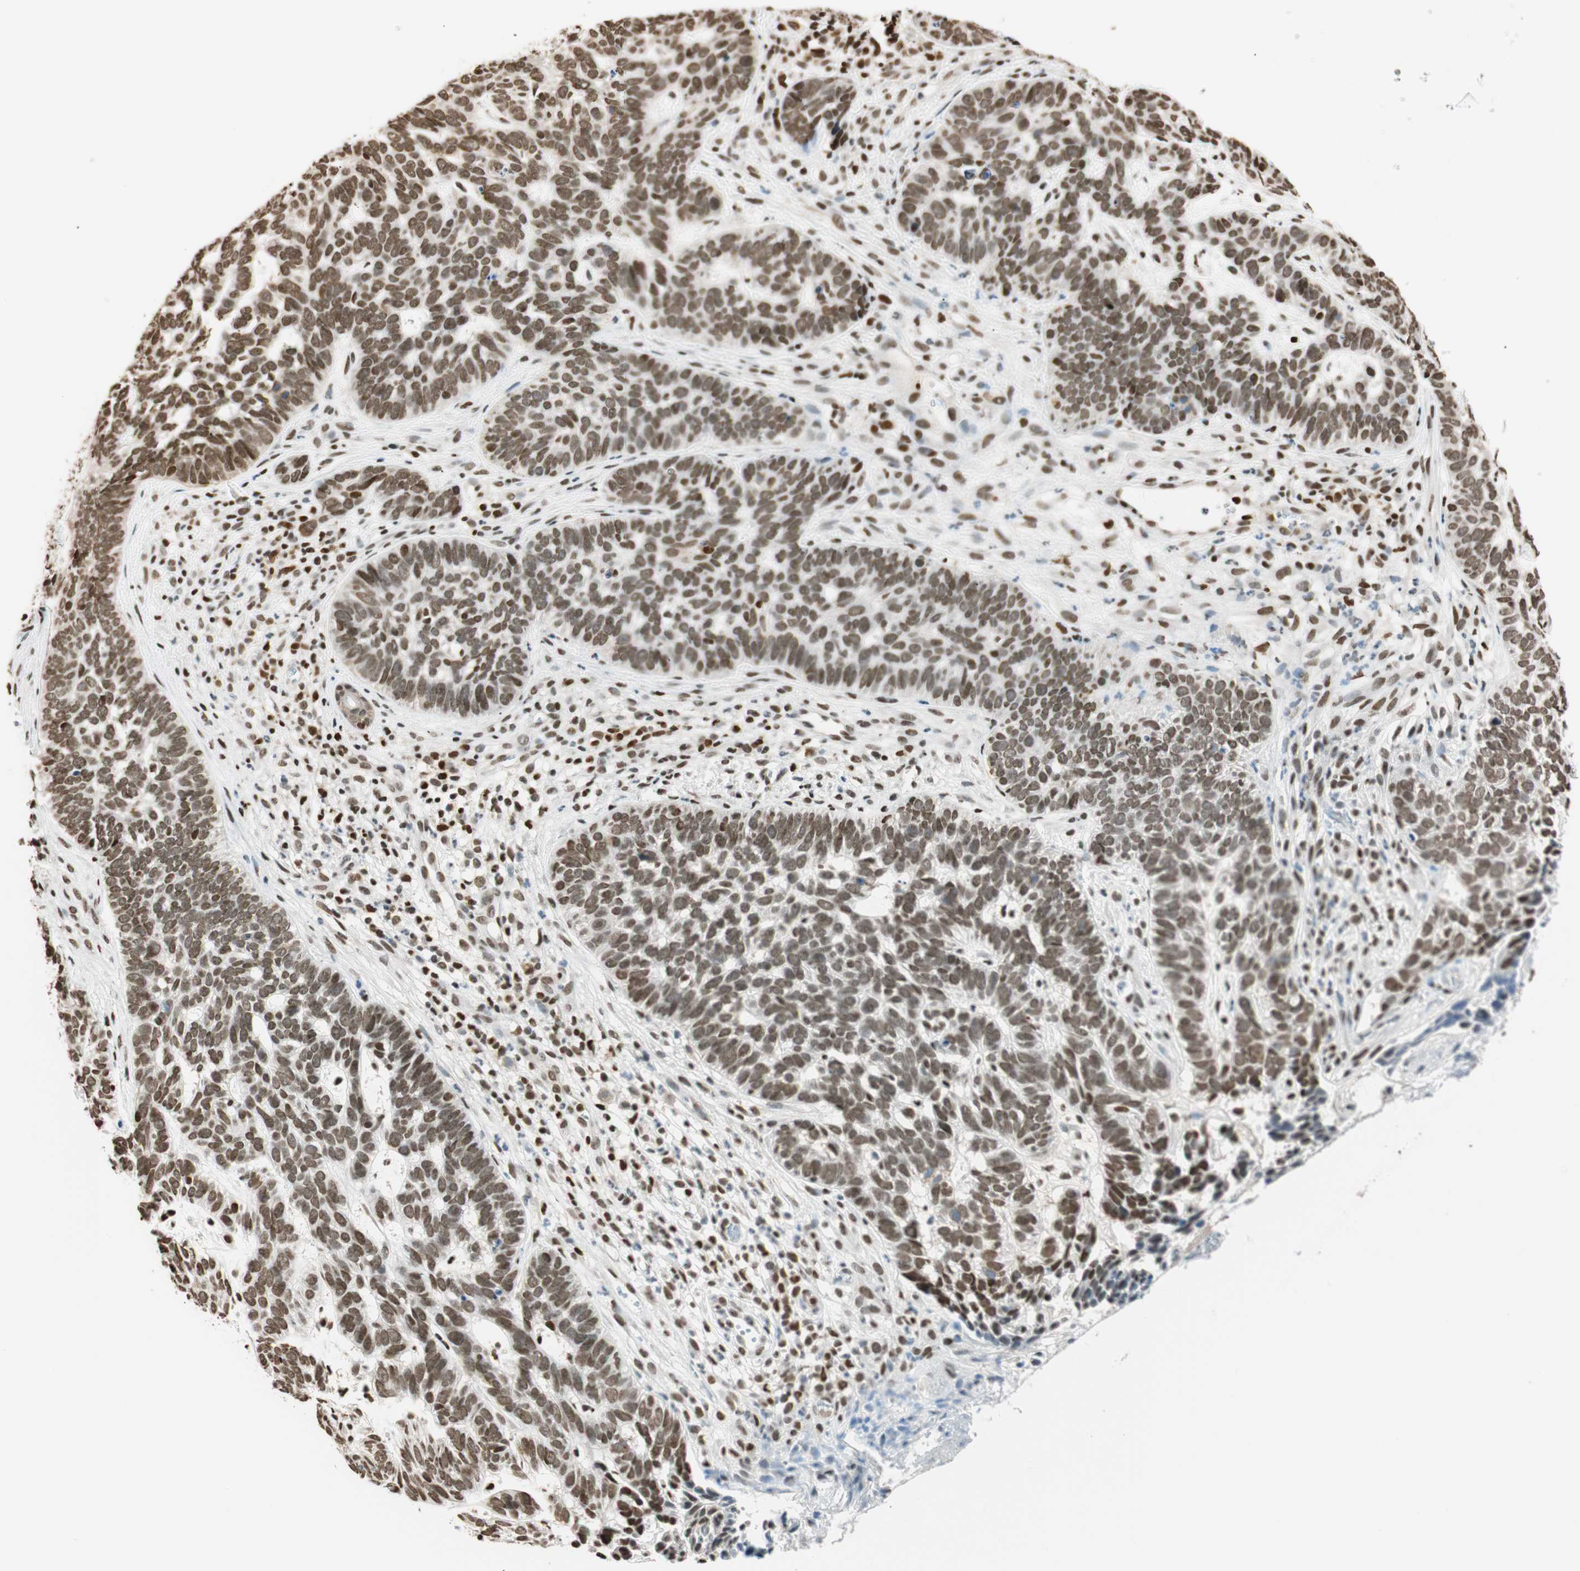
{"staining": {"intensity": "moderate", "quantity": "25%-75%", "location": "nuclear"}, "tissue": "skin cancer", "cell_type": "Tumor cells", "image_type": "cancer", "snomed": [{"axis": "morphology", "description": "Basal cell carcinoma"}, {"axis": "topography", "description": "Skin"}], "caption": "Immunohistochemical staining of basal cell carcinoma (skin) reveals medium levels of moderate nuclear protein positivity in about 25%-75% of tumor cells.", "gene": "FANCG", "patient": {"sex": "male", "age": 87}}